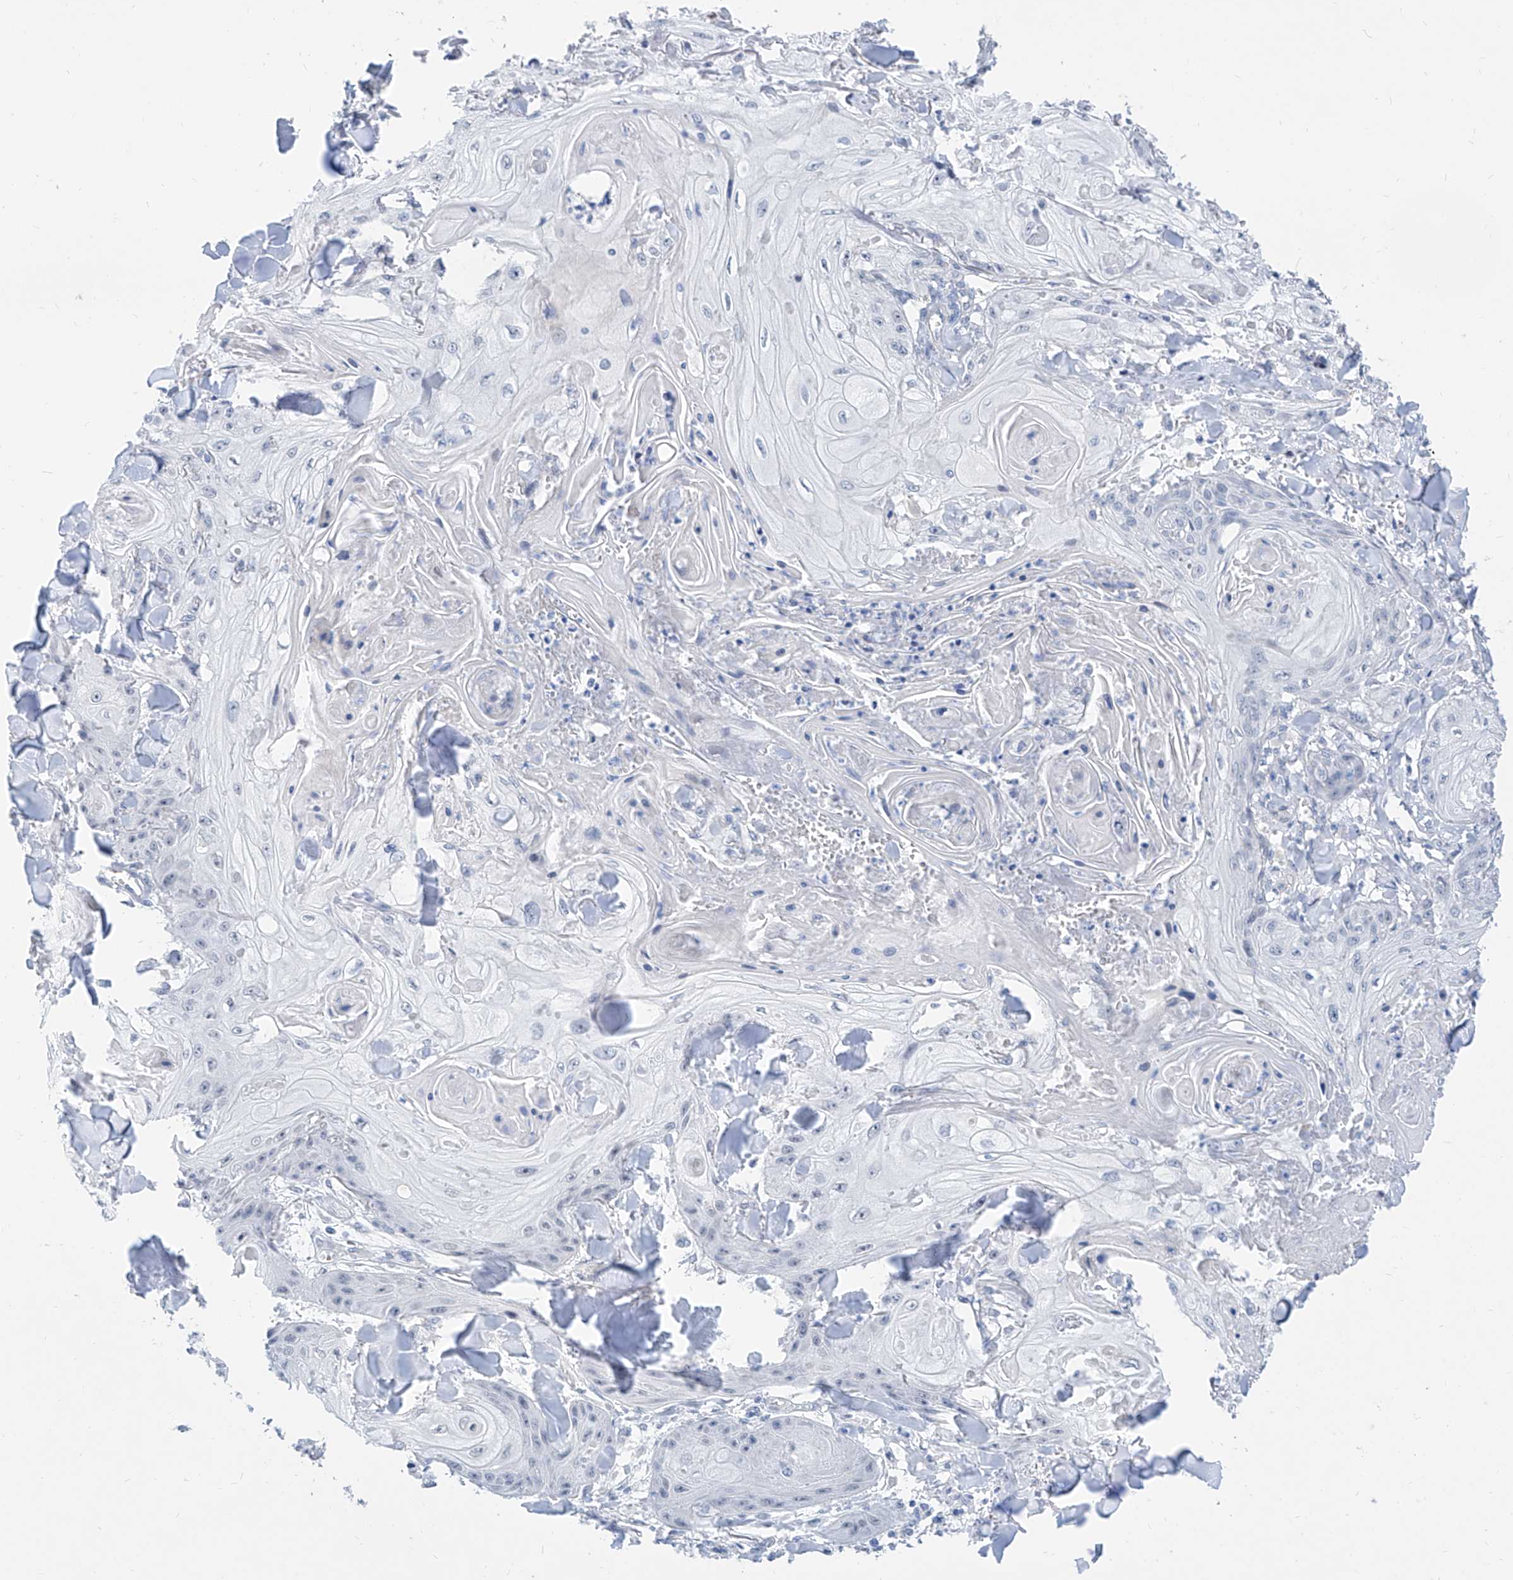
{"staining": {"intensity": "negative", "quantity": "none", "location": "none"}, "tissue": "skin cancer", "cell_type": "Tumor cells", "image_type": "cancer", "snomed": [{"axis": "morphology", "description": "Squamous cell carcinoma, NOS"}, {"axis": "topography", "description": "Skin"}], "caption": "This image is of skin squamous cell carcinoma stained with immunohistochemistry to label a protein in brown with the nuclei are counter-stained blue. There is no expression in tumor cells.", "gene": "BPTF", "patient": {"sex": "male", "age": 74}}